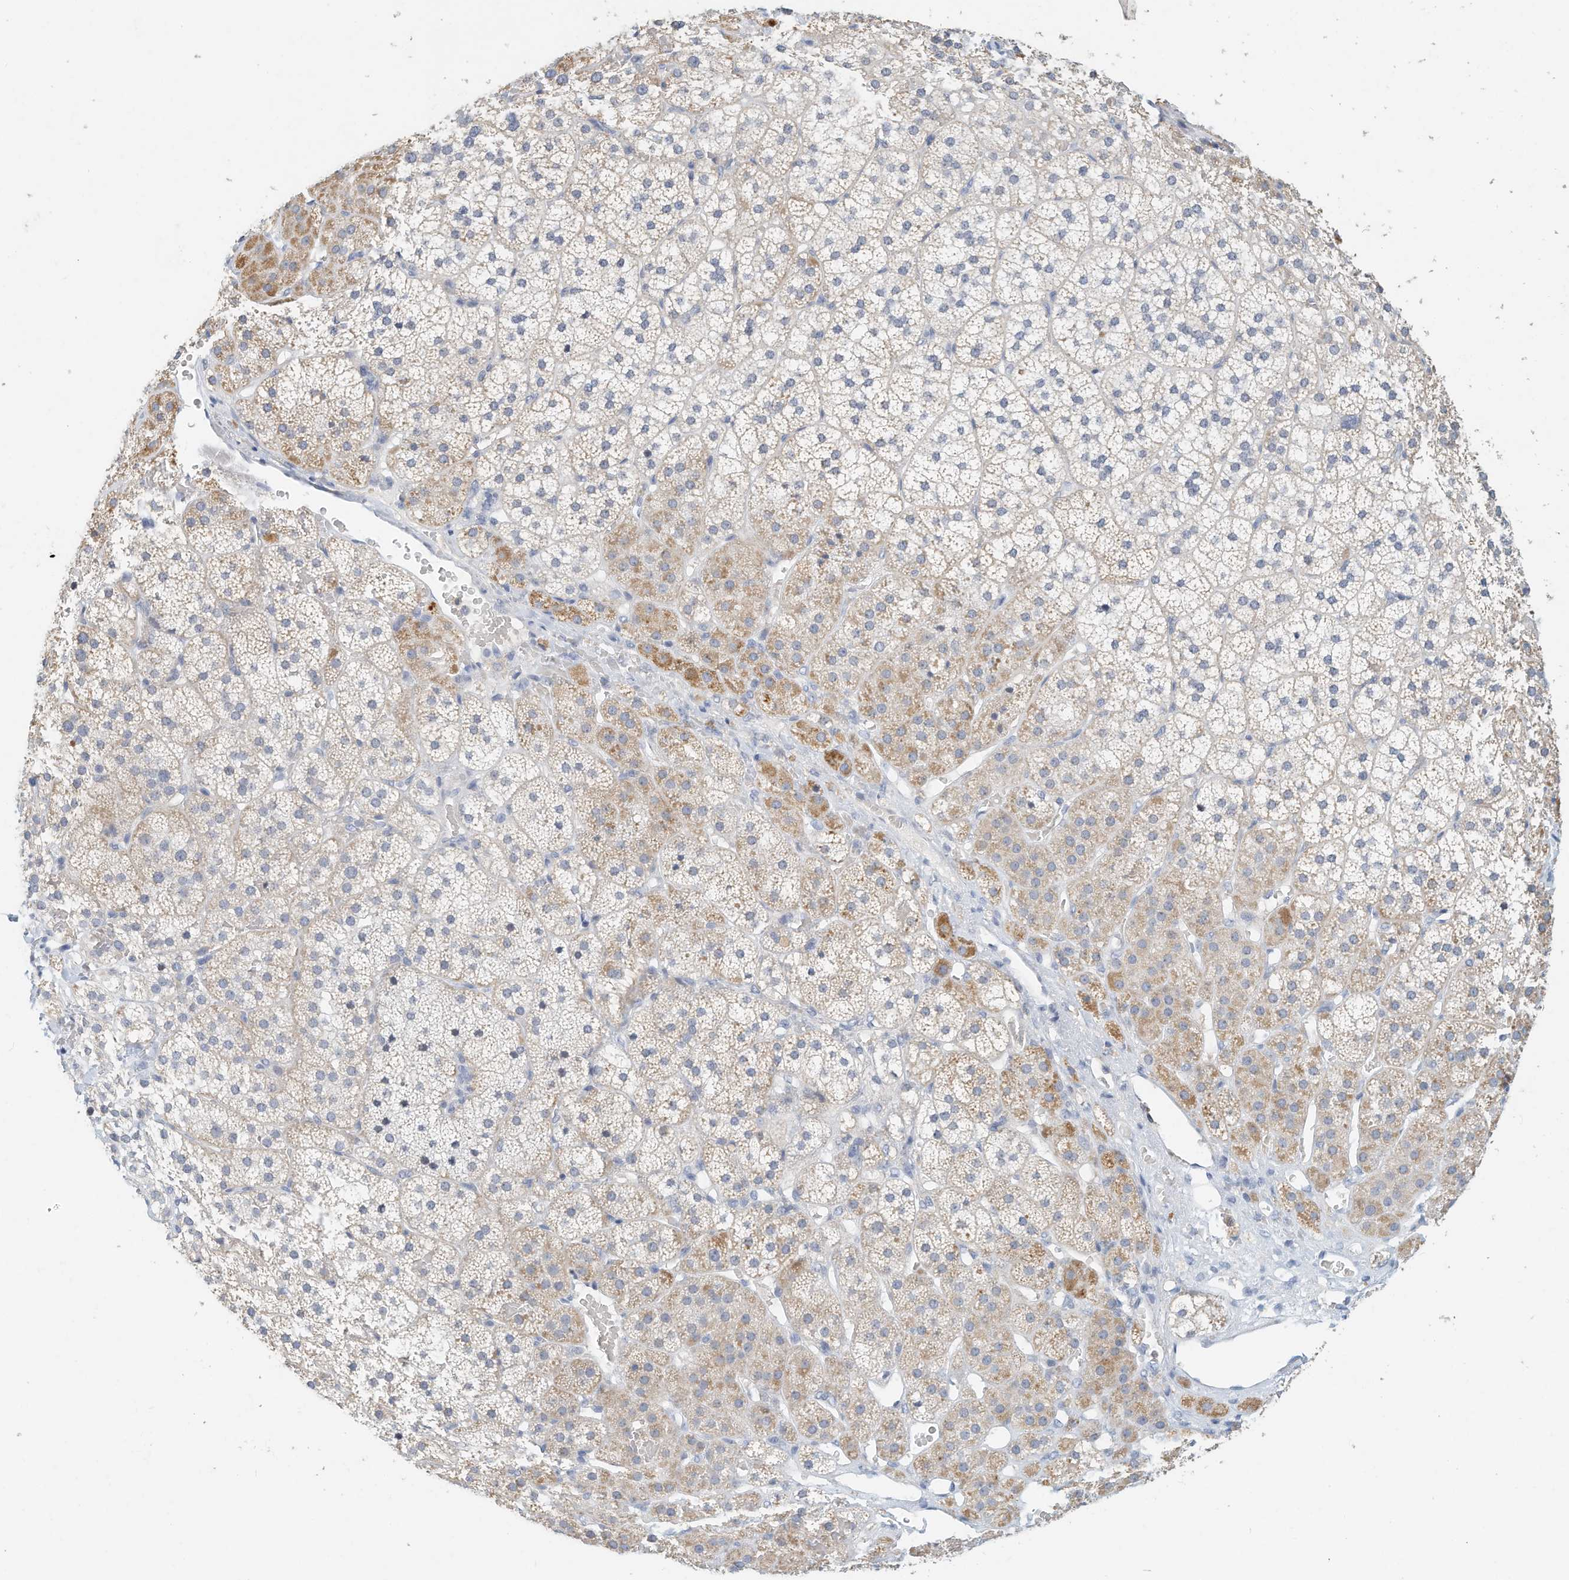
{"staining": {"intensity": "moderate", "quantity": "<25%", "location": "cytoplasmic/membranous"}, "tissue": "adrenal gland", "cell_type": "Glandular cells", "image_type": "normal", "snomed": [{"axis": "morphology", "description": "Normal tissue, NOS"}, {"axis": "topography", "description": "Adrenal gland"}], "caption": "An image of adrenal gland stained for a protein exhibits moderate cytoplasmic/membranous brown staining in glandular cells.", "gene": "MICAL1", "patient": {"sex": "female", "age": 44}}